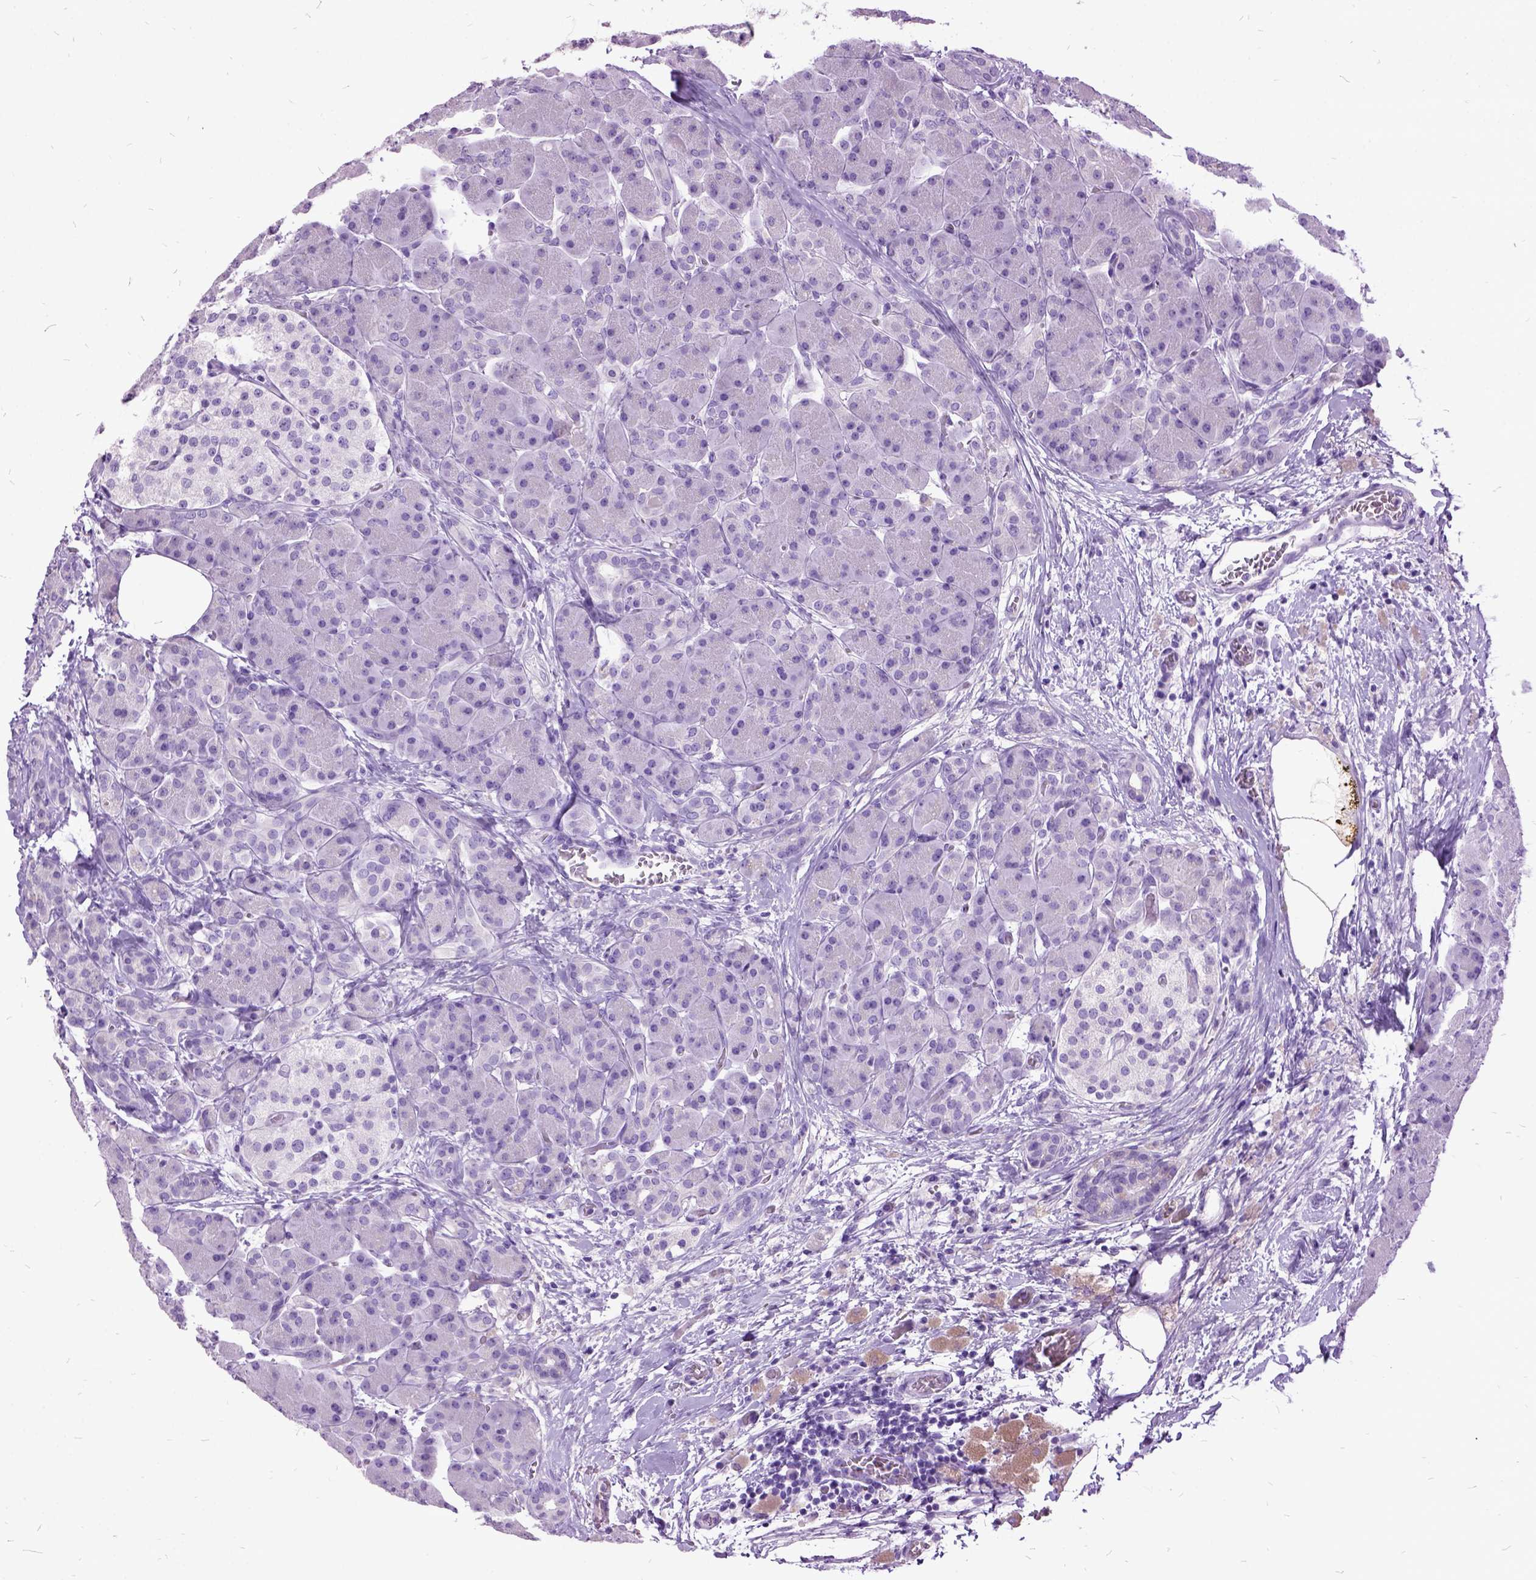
{"staining": {"intensity": "negative", "quantity": "none", "location": "none"}, "tissue": "pancreas", "cell_type": "Exocrine glandular cells", "image_type": "normal", "snomed": [{"axis": "morphology", "description": "Normal tissue, NOS"}, {"axis": "topography", "description": "Pancreas"}], "caption": "A high-resolution micrograph shows immunohistochemistry staining of benign pancreas, which exhibits no significant positivity in exocrine glandular cells. (Stains: DAB immunohistochemistry with hematoxylin counter stain, Microscopy: brightfield microscopy at high magnification).", "gene": "MME", "patient": {"sex": "male", "age": 55}}